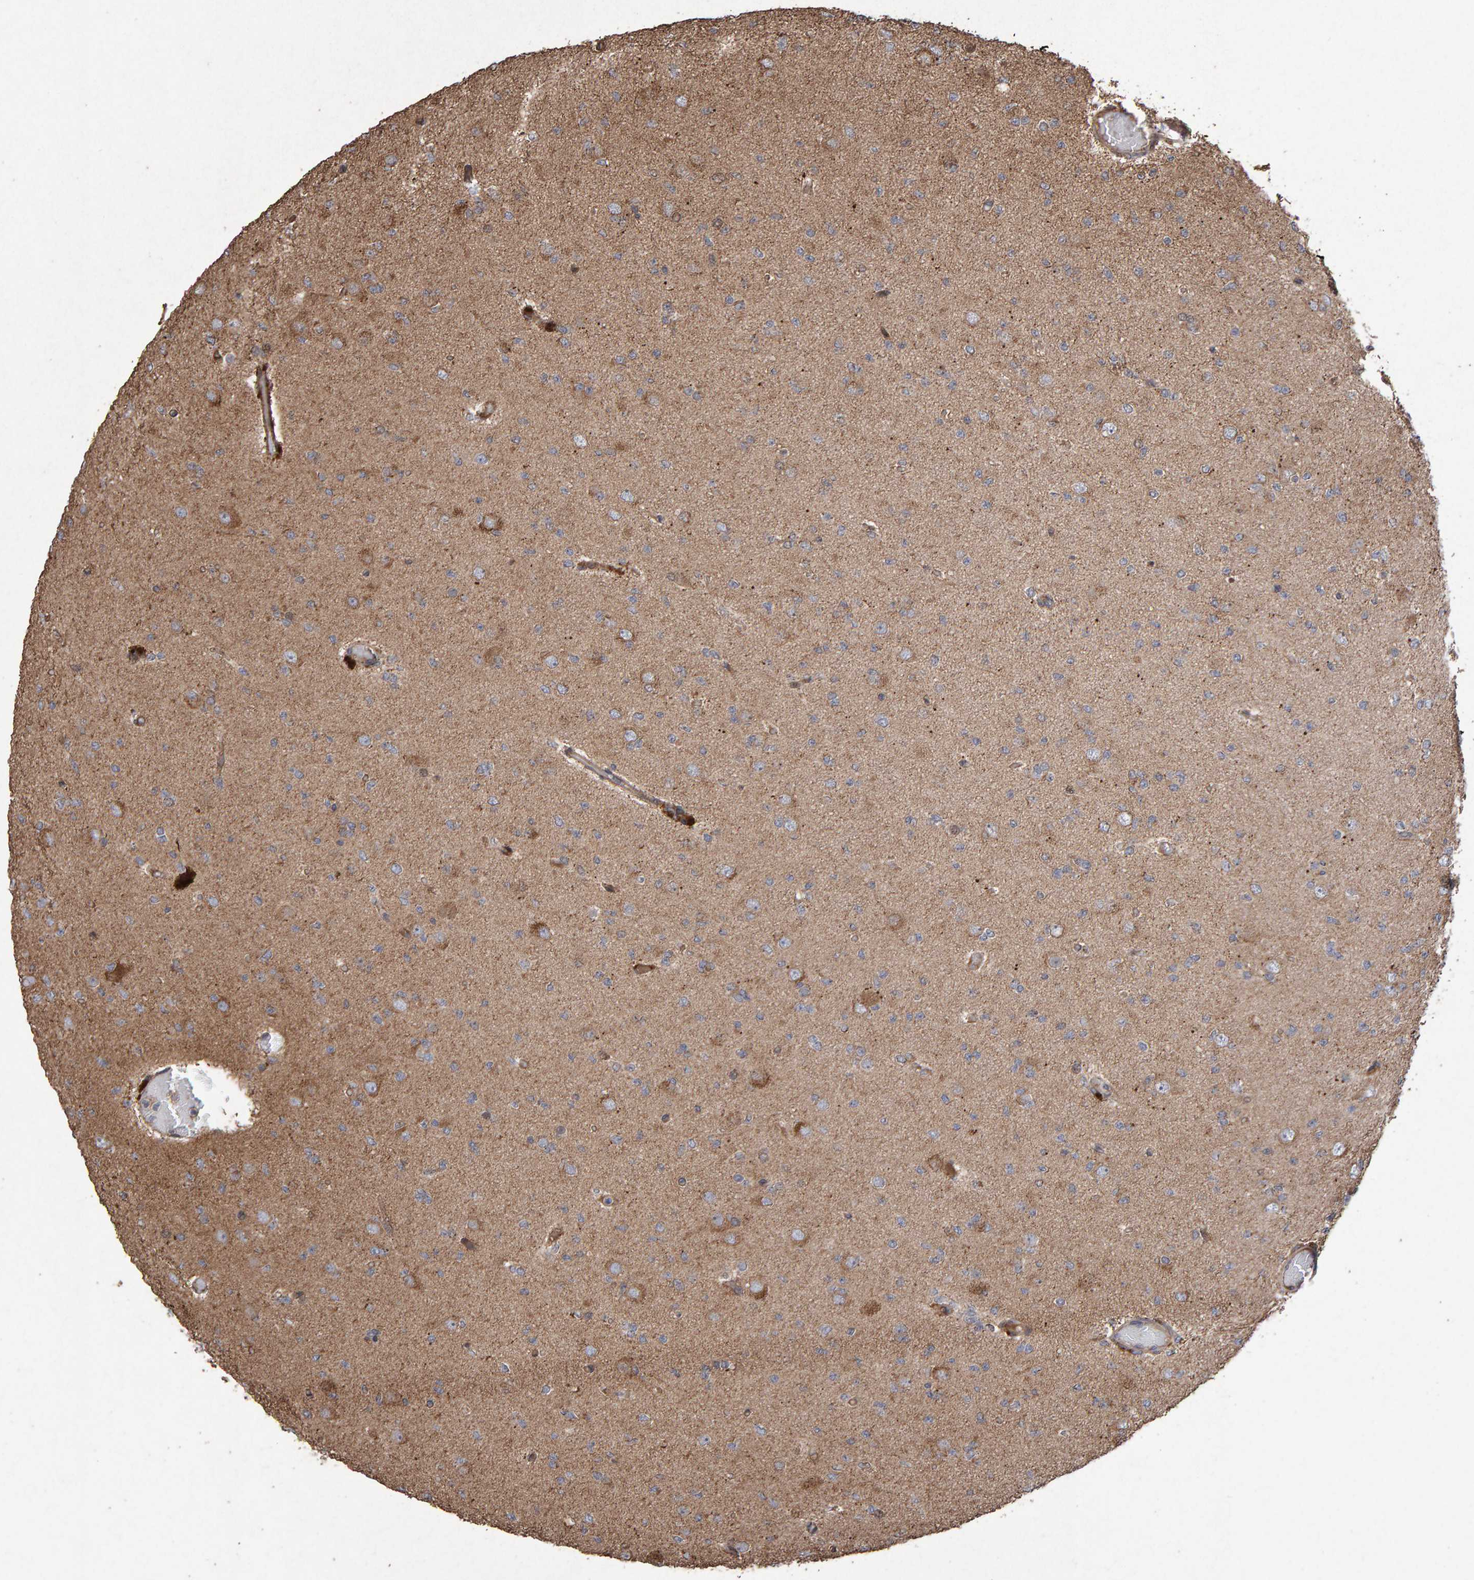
{"staining": {"intensity": "weak", "quantity": ">75%", "location": "cytoplasmic/membranous"}, "tissue": "glioma", "cell_type": "Tumor cells", "image_type": "cancer", "snomed": [{"axis": "morphology", "description": "Glioma, malignant, Low grade"}, {"axis": "topography", "description": "Brain"}], "caption": "An immunohistochemistry micrograph of neoplastic tissue is shown. Protein staining in brown shows weak cytoplasmic/membranous positivity in malignant glioma (low-grade) within tumor cells.", "gene": "OSBP2", "patient": {"sex": "female", "age": 22}}